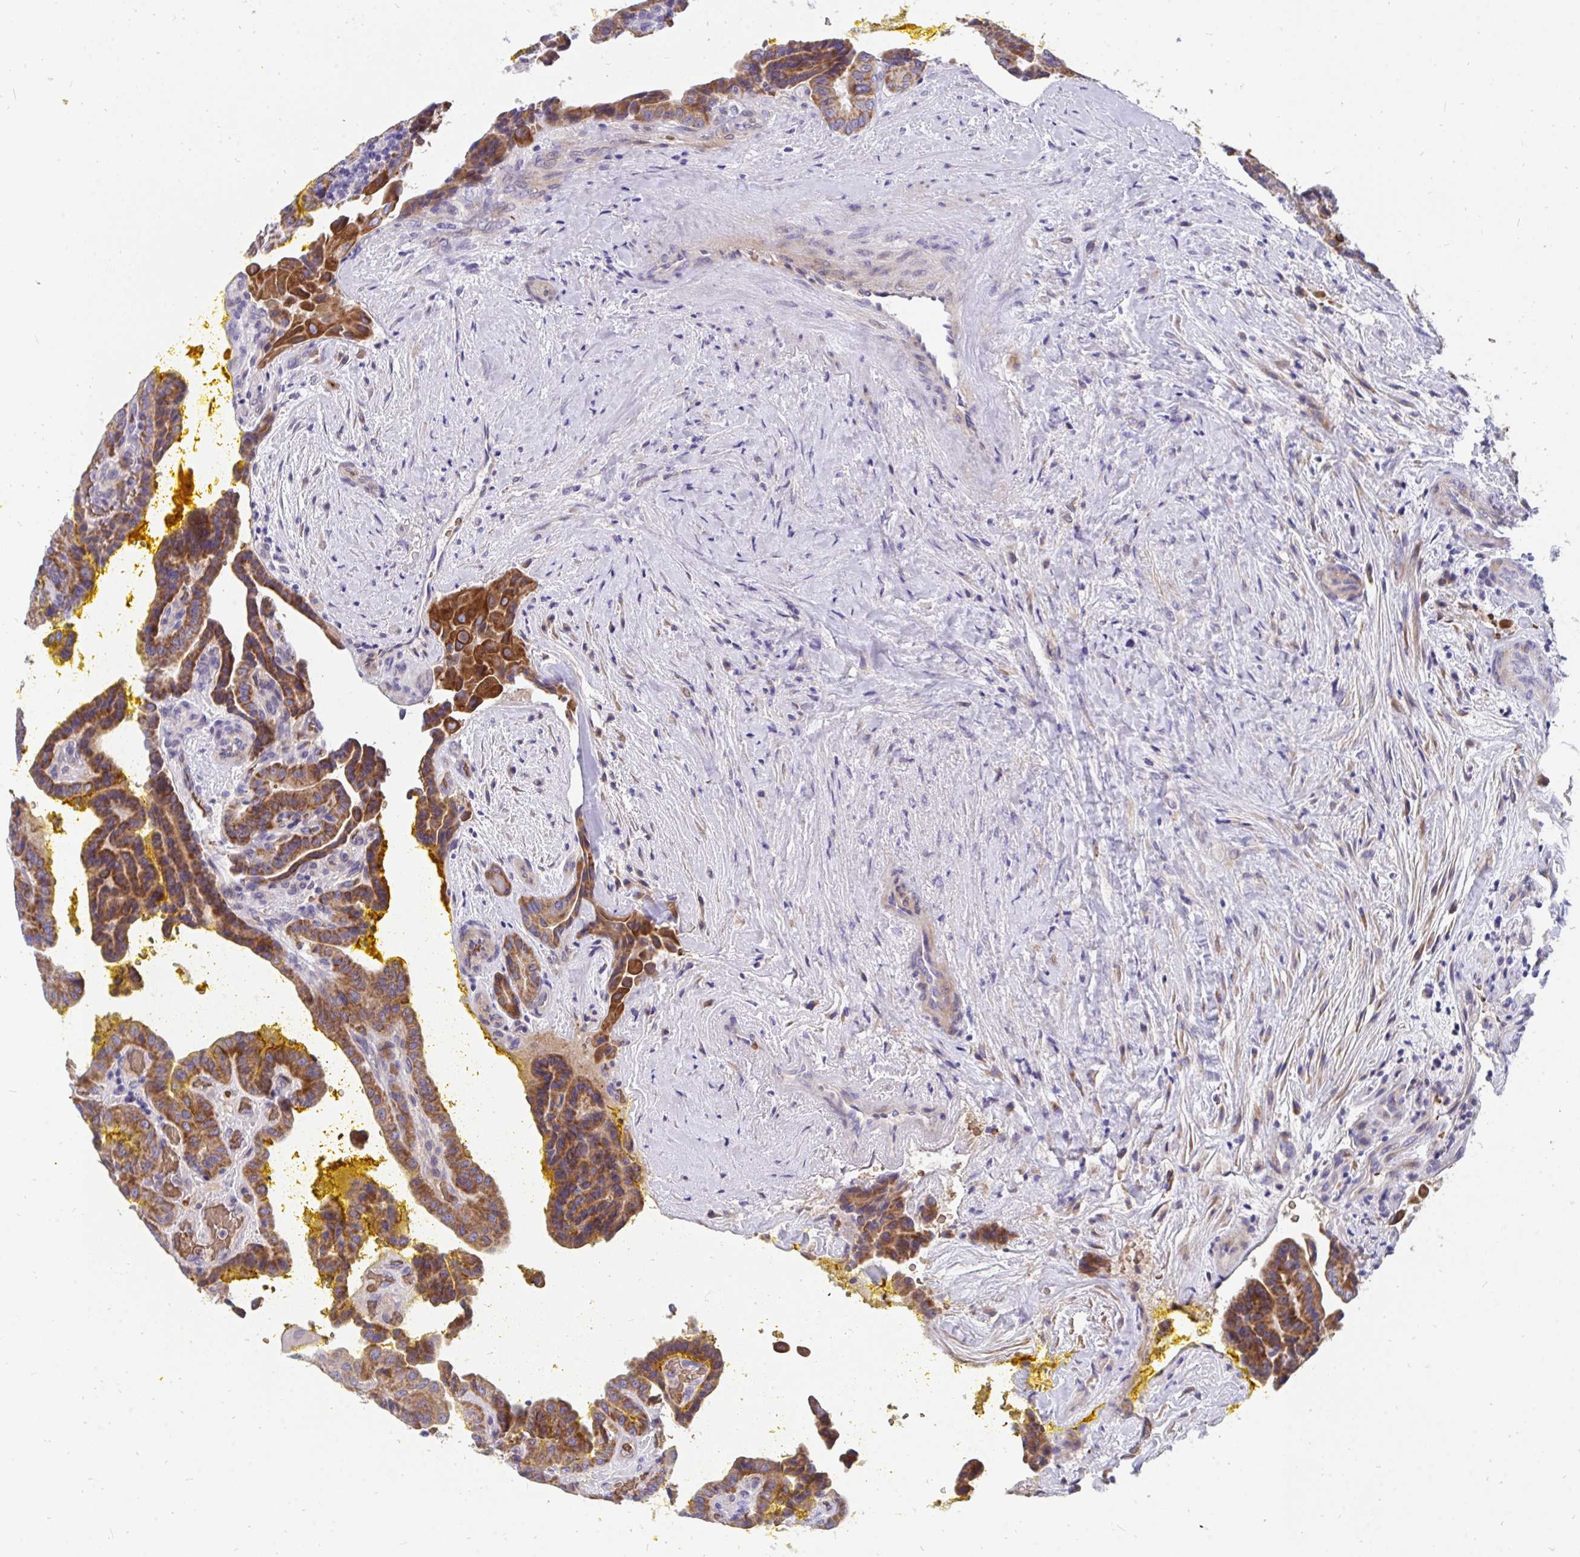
{"staining": {"intensity": "moderate", "quantity": ">75%", "location": "cytoplasmic/membranous"}, "tissue": "thyroid cancer", "cell_type": "Tumor cells", "image_type": "cancer", "snomed": [{"axis": "morphology", "description": "Papillary adenocarcinoma, NOS"}, {"axis": "topography", "description": "Thyroid gland"}], "caption": "This micrograph demonstrates thyroid cancer (papillary adenocarcinoma) stained with immunohistochemistry (IHC) to label a protein in brown. The cytoplasmic/membranous of tumor cells show moderate positivity for the protein. Nuclei are counter-stained blue.", "gene": "MROH2B", "patient": {"sex": "male", "age": 87}}